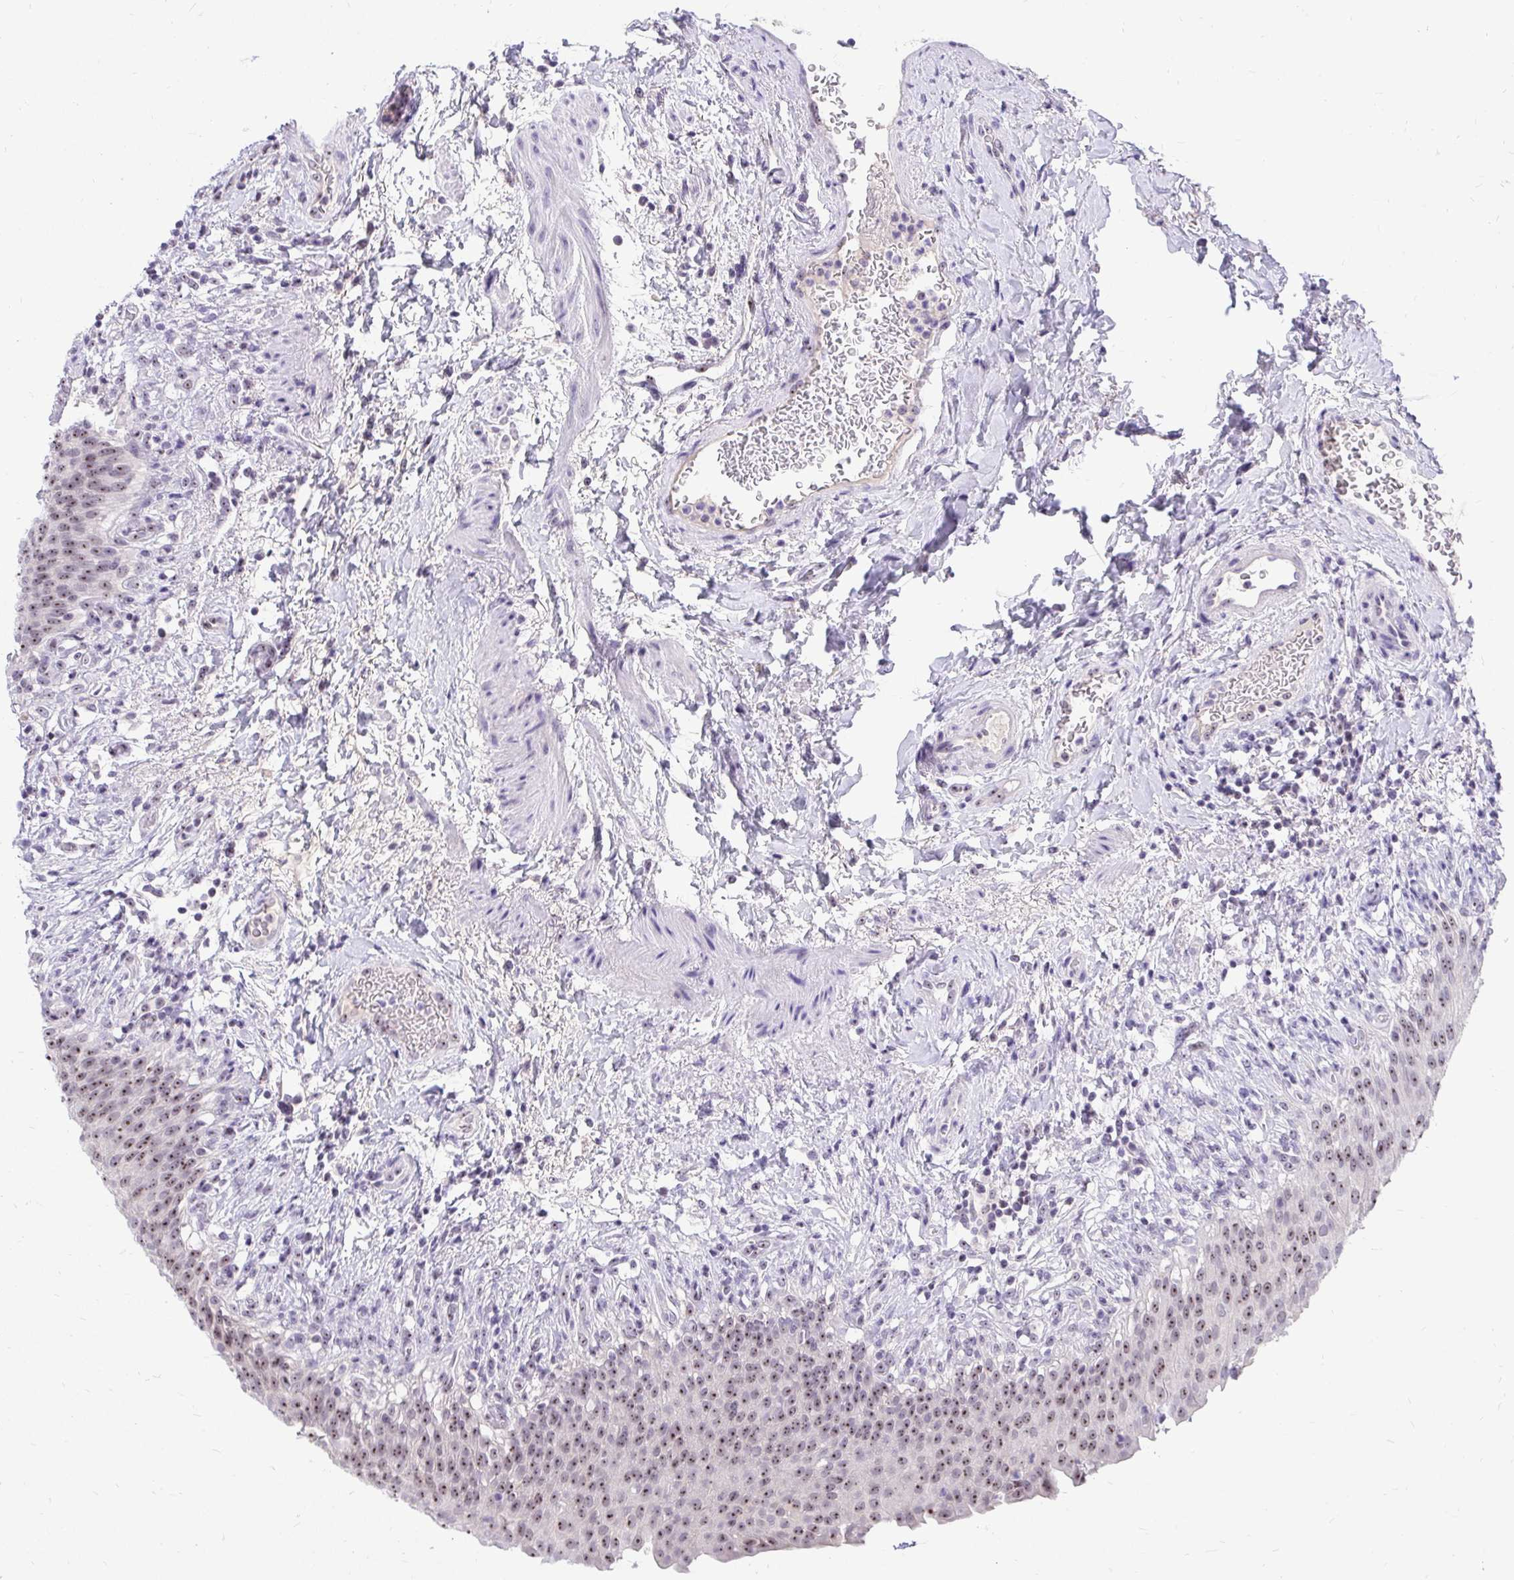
{"staining": {"intensity": "moderate", "quantity": "25%-75%", "location": "nuclear"}, "tissue": "urinary bladder", "cell_type": "Urothelial cells", "image_type": "normal", "snomed": [{"axis": "morphology", "description": "Normal tissue, NOS"}, {"axis": "topography", "description": "Urinary bladder"}, {"axis": "topography", "description": "Peripheral nerve tissue"}], "caption": "Urinary bladder stained for a protein reveals moderate nuclear positivity in urothelial cells. The protein is stained brown, and the nuclei are stained in blue (DAB IHC with brightfield microscopy, high magnification).", "gene": "NIFK", "patient": {"sex": "female", "age": 60}}